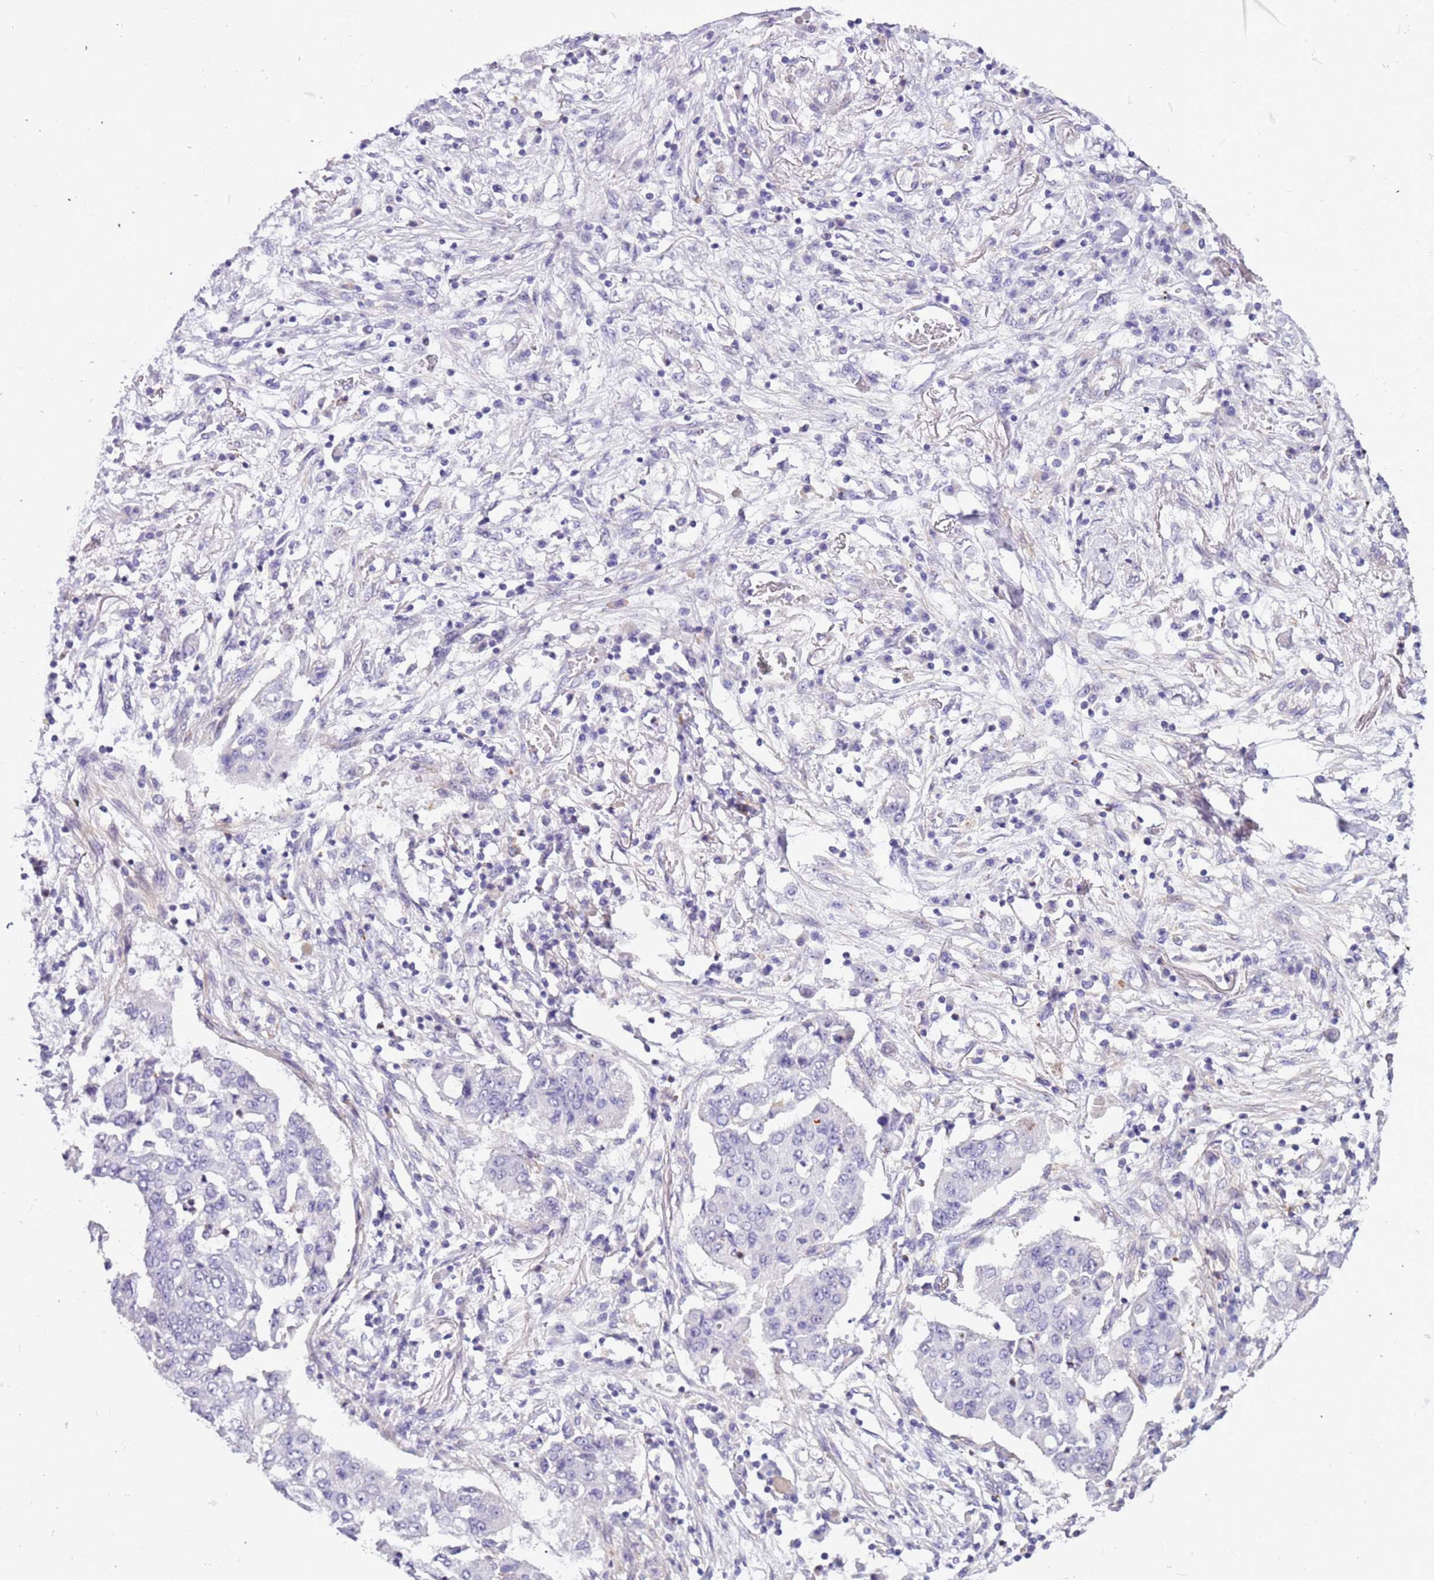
{"staining": {"intensity": "negative", "quantity": "none", "location": "none"}, "tissue": "lung cancer", "cell_type": "Tumor cells", "image_type": "cancer", "snomed": [{"axis": "morphology", "description": "Squamous cell carcinoma, NOS"}, {"axis": "topography", "description": "Lung"}], "caption": "Tumor cells are negative for brown protein staining in lung cancer. (IHC, brightfield microscopy, high magnification).", "gene": "PCGF2", "patient": {"sex": "male", "age": 74}}